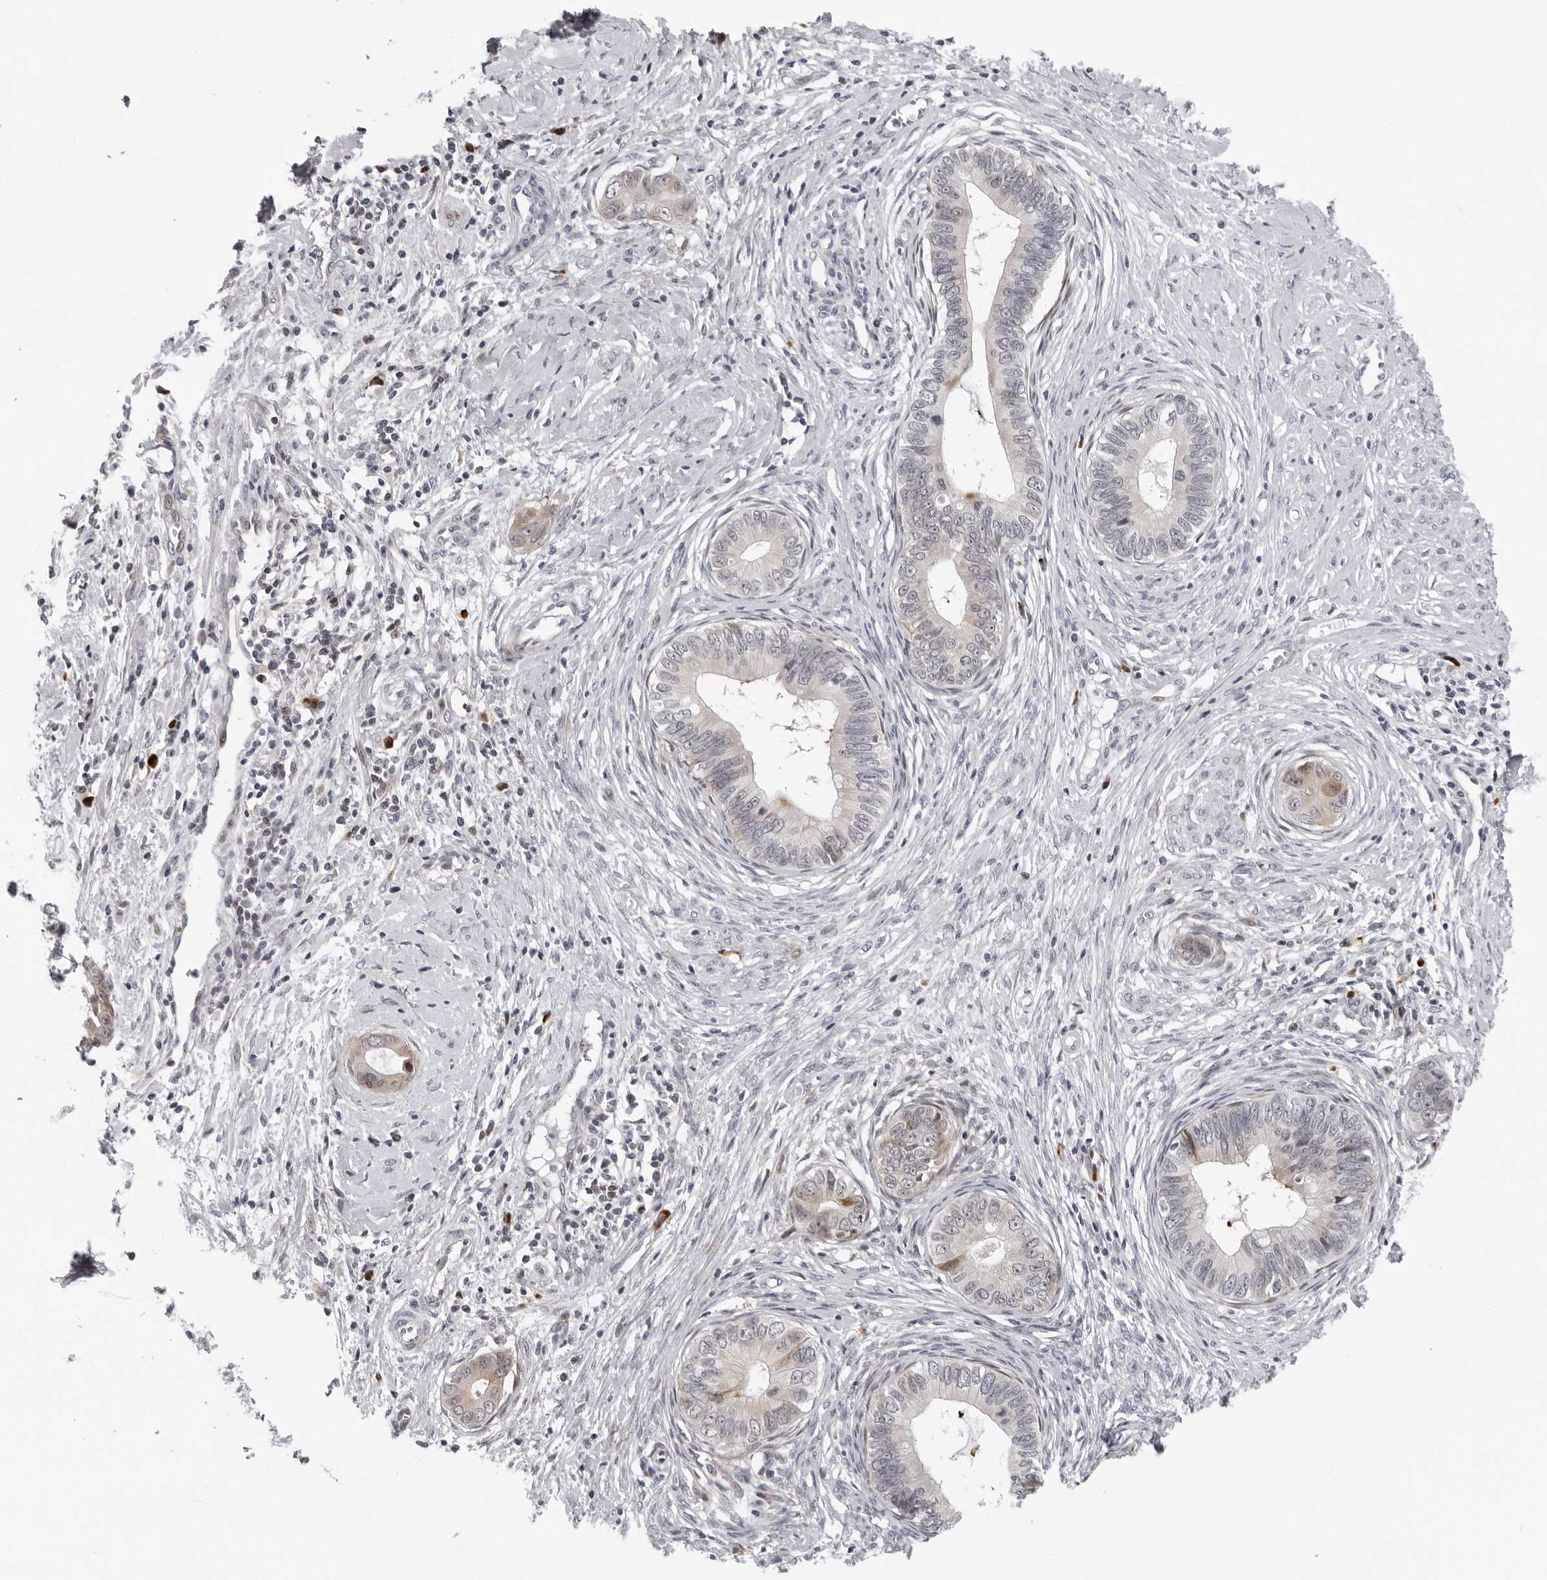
{"staining": {"intensity": "negative", "quantity": "none", "location": "none"}, "tissue": "cervical cancer", "cell_type": "Tumor cells", "image_type": "cancer", "snomed": [{"axis": "morphology", "description": "Adenocarcinoma, NOS"}, {"axis": "topography", "description": "Cervix"}], "caption": "A histopathology image of human adenocarcinoma (cervical) is negative for staining in tumor cells. (DAB (3,3'-diaminobenzidine) immunohistochemistry, high magnification).", "gene": "PIP4K2C", "patient": {"sex": "female", "age": 44}}